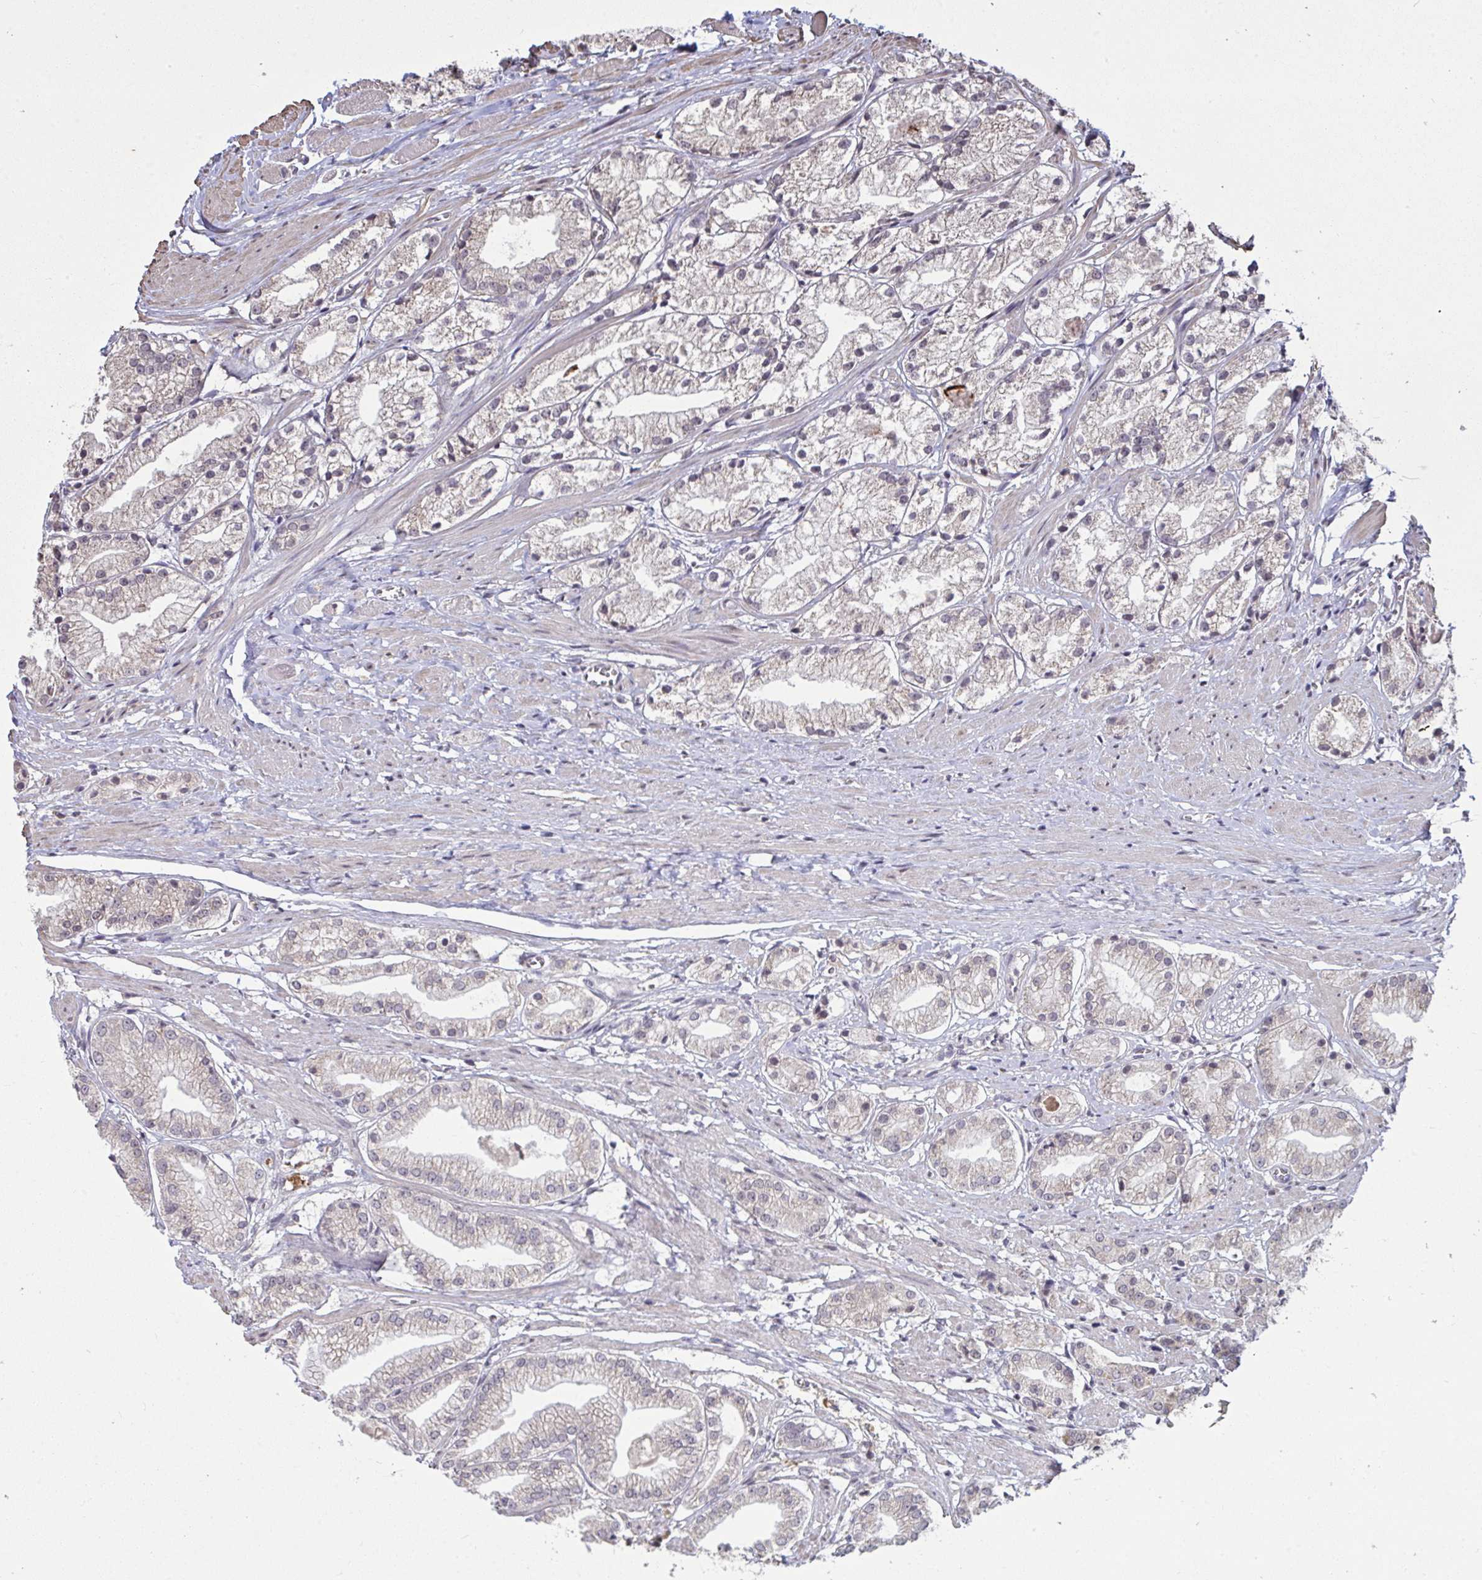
{"staining": {"intensity": "weak", "quantity": "<25%", "location": "cytoplasmic/membranous"}, "tissue": "prostate cancer", "cell_type": "Tumor cells", "image_type": "cancer", "snomed": [{"axis": "morphology", "description": "Adenocarcinoma, Low grade"}, {"axis": "topography", "description": "Prostate"}], "caption": "IHC of low-grade adenocarcinoma (prostate) reveals no staining in tumor cells.", "gene": "SAP30", "patient": {"sex": "male", "age": 69}}